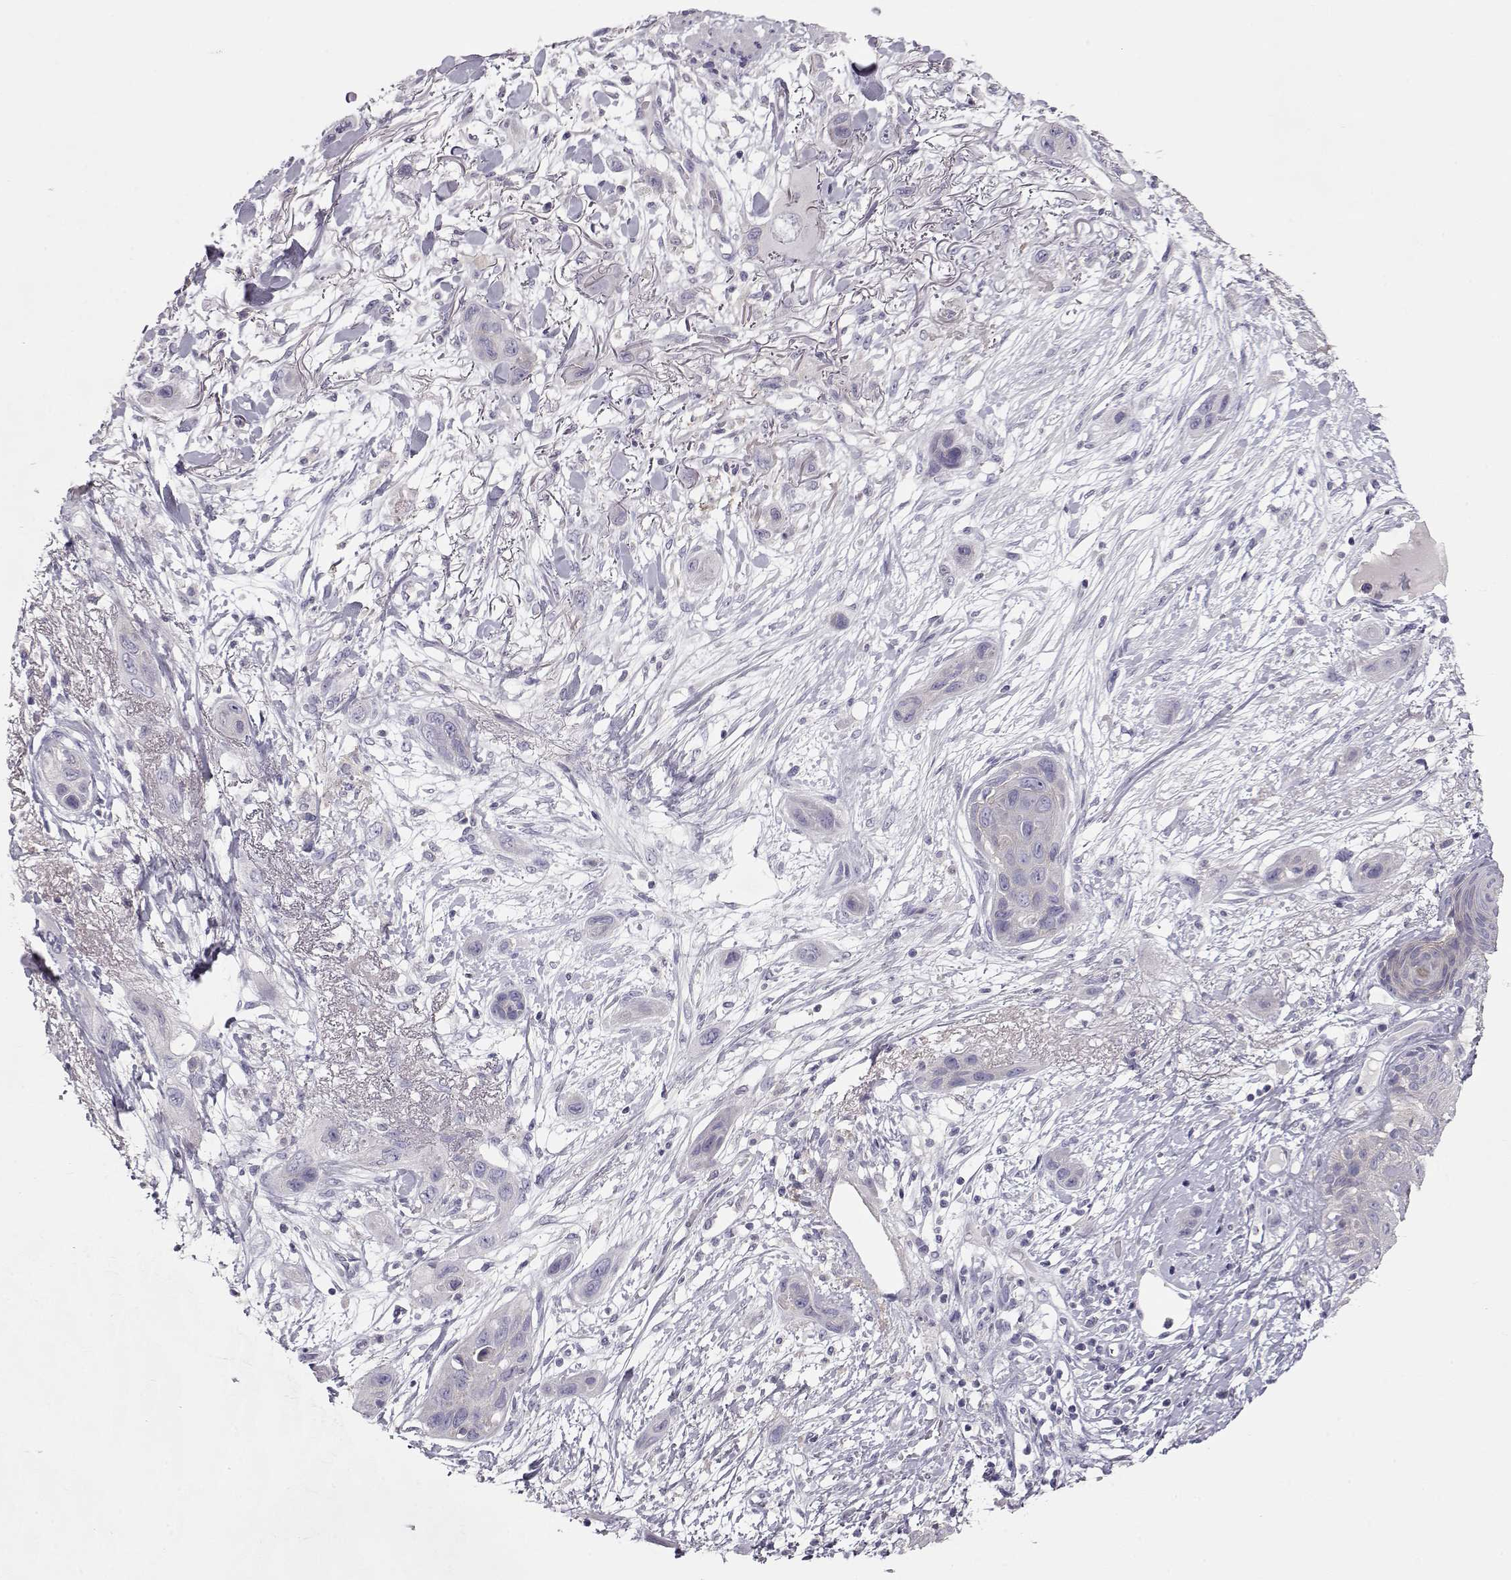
{"staining": {"intensity": "negative", "quantity": "none", "location": "none"}, "tissue": "skin cancer", "cell_type": "Tumor cells", "image_type": "cancer", "snomed": [{"axis": "morphology", "description": "Squamous cell carcinoma, NOS"}, {"axis": "topography", "description": "Skin"}], "caption": "This is a image of immunohistochemistry staining of skin cancer, which shows no expression in tumor cells.", "gene": "GRK1", "patient": {"sex": "male", "age": 79}}